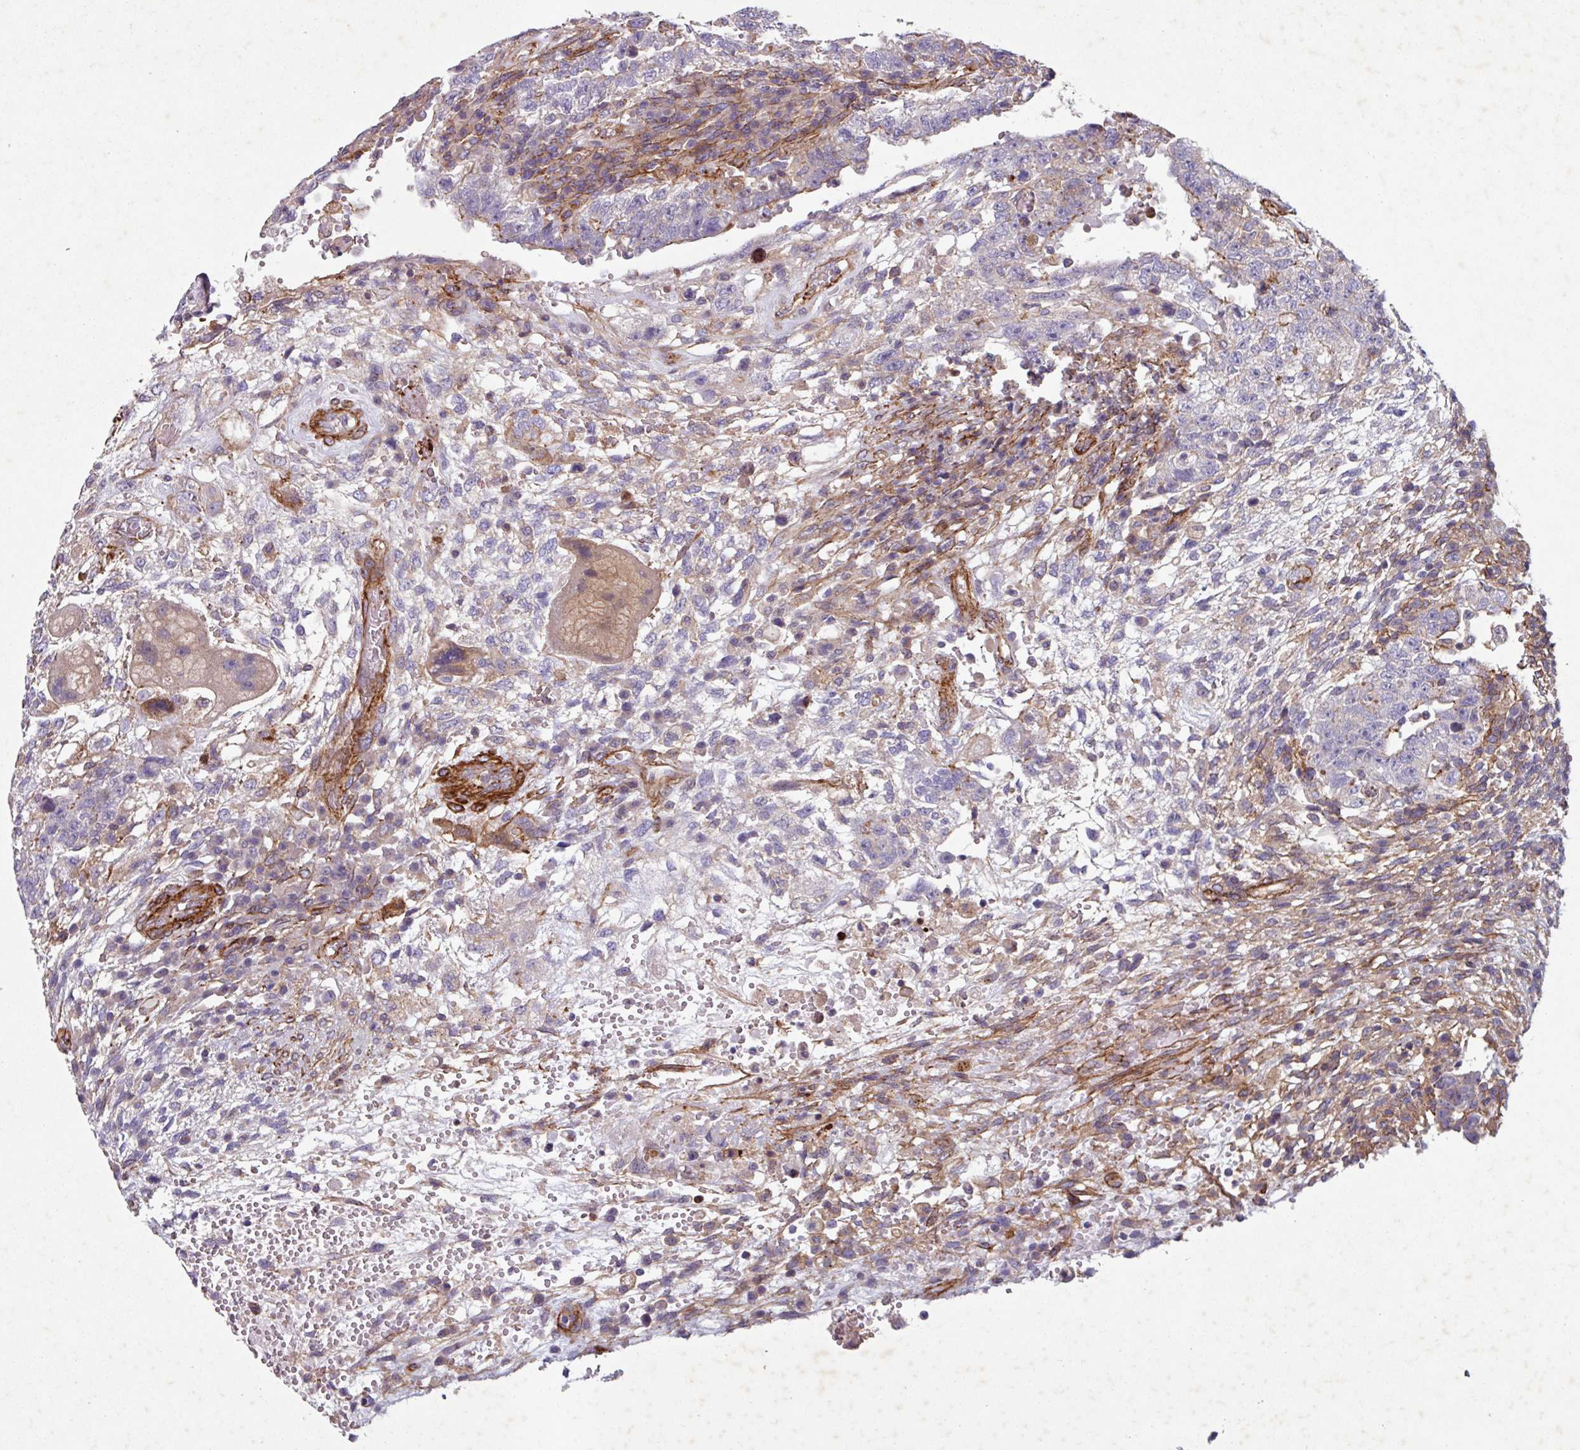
{"staining": {"intensity": "weak", "quantity": "<25%", "location": "cytoplasmic/membranous"}, "tissue": "testis cancer", "cell_type": "Tumor cells", "image_type": "cancer", "snomed": [{"axis": "morphology", "description": "Carcinoma, Embryonal, NOS"}, {"axis": "topography", "description": "Testis"}], "caption": "A high-resolution photomicrograph shows immunohistochemistry (IHC) staining of testis cancer (embryonal carcinoma), which demonstrates no significant positivity in tumor cells.", "gene": "ATP2C2", "patient": {"sex": "male", "age": 26}}